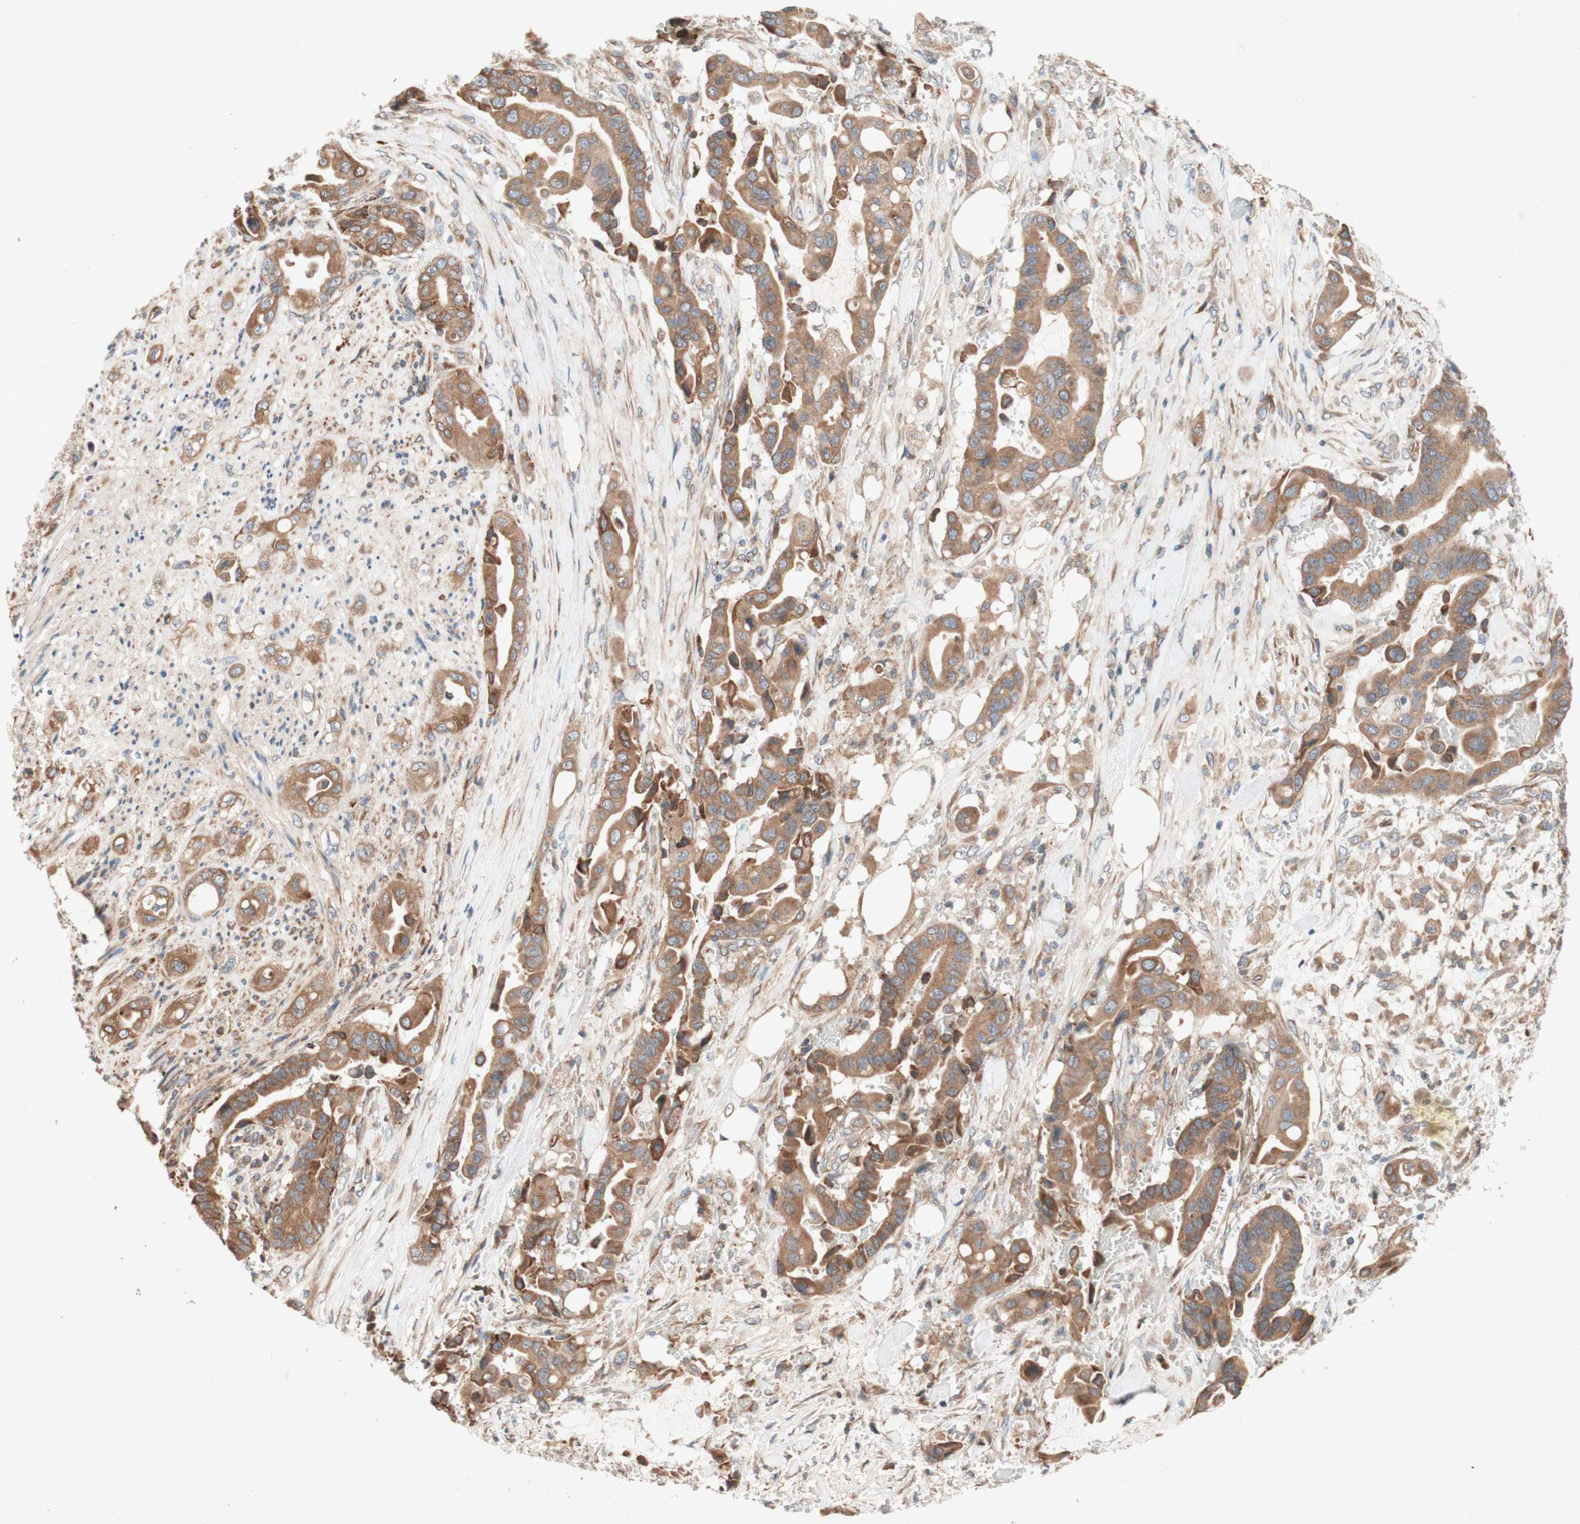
{"staining": {"intensity": "moderate", "quantity": ">75%", "location": "cytoplasmic/membranous"}, "tissue": "liver cancer", "cell_type": "Tumor cells", "image_type": "cancer", "snomed": [{"axis": "morphology", "description": "Cholangiocarcinoma"}, {"axis": "topography", "description": "Liver"}], "caption": "Cholangiocarcinoma (liver) stained for a protein reveals moderate cytoplasmic/membranous positivity in tumor cells. (DAB (3,3'-diaminobenzidine) IHC with brightfield microscopy, high magnification).", "gene": "SOCS2", "patient": {"sex": "female", "age": 61}}